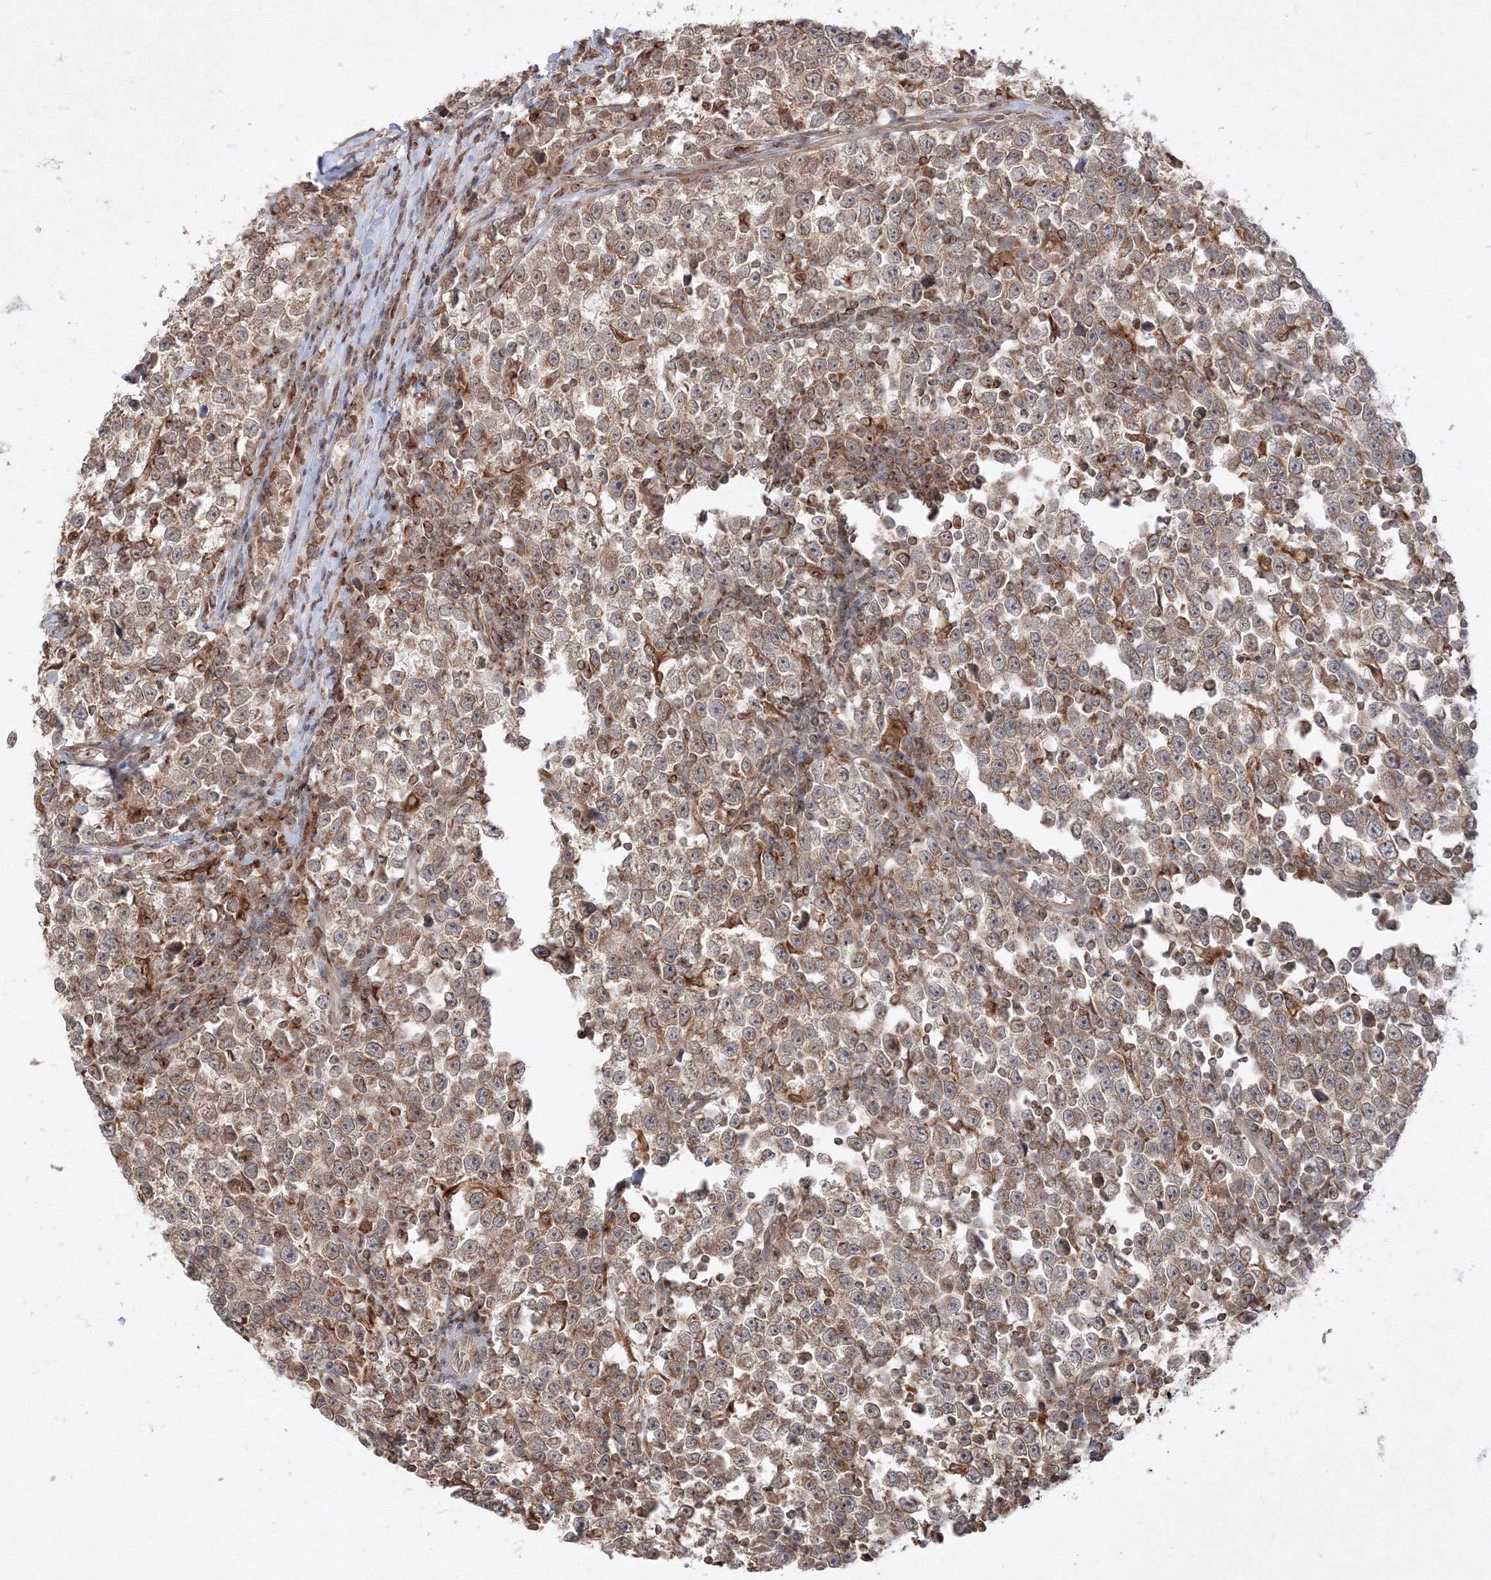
{"staining": {"intensity": "moderate", "quantity": ">75%", "location": "cytoplasmic/membranous"}, "tissue": "testis cancer", "cell_type": "Tumor cells", "image_type": "cancer", "snomed": [{"axis": "morphology", "description": "Normal tissue, NOS"}, {"axis": "morphology", "description": "Seminoma, NOS"}, {"axis": "topography", "description": "Testis"}], "caption": "High-power microscopy captured an IHC histopathology image of testis seminoma, revealing moderate cytoplasmic/membranous expression in about >75% of tumor cells.", "gene": "TMEM50B", "patient": {"sex": "male", "age": 43}}